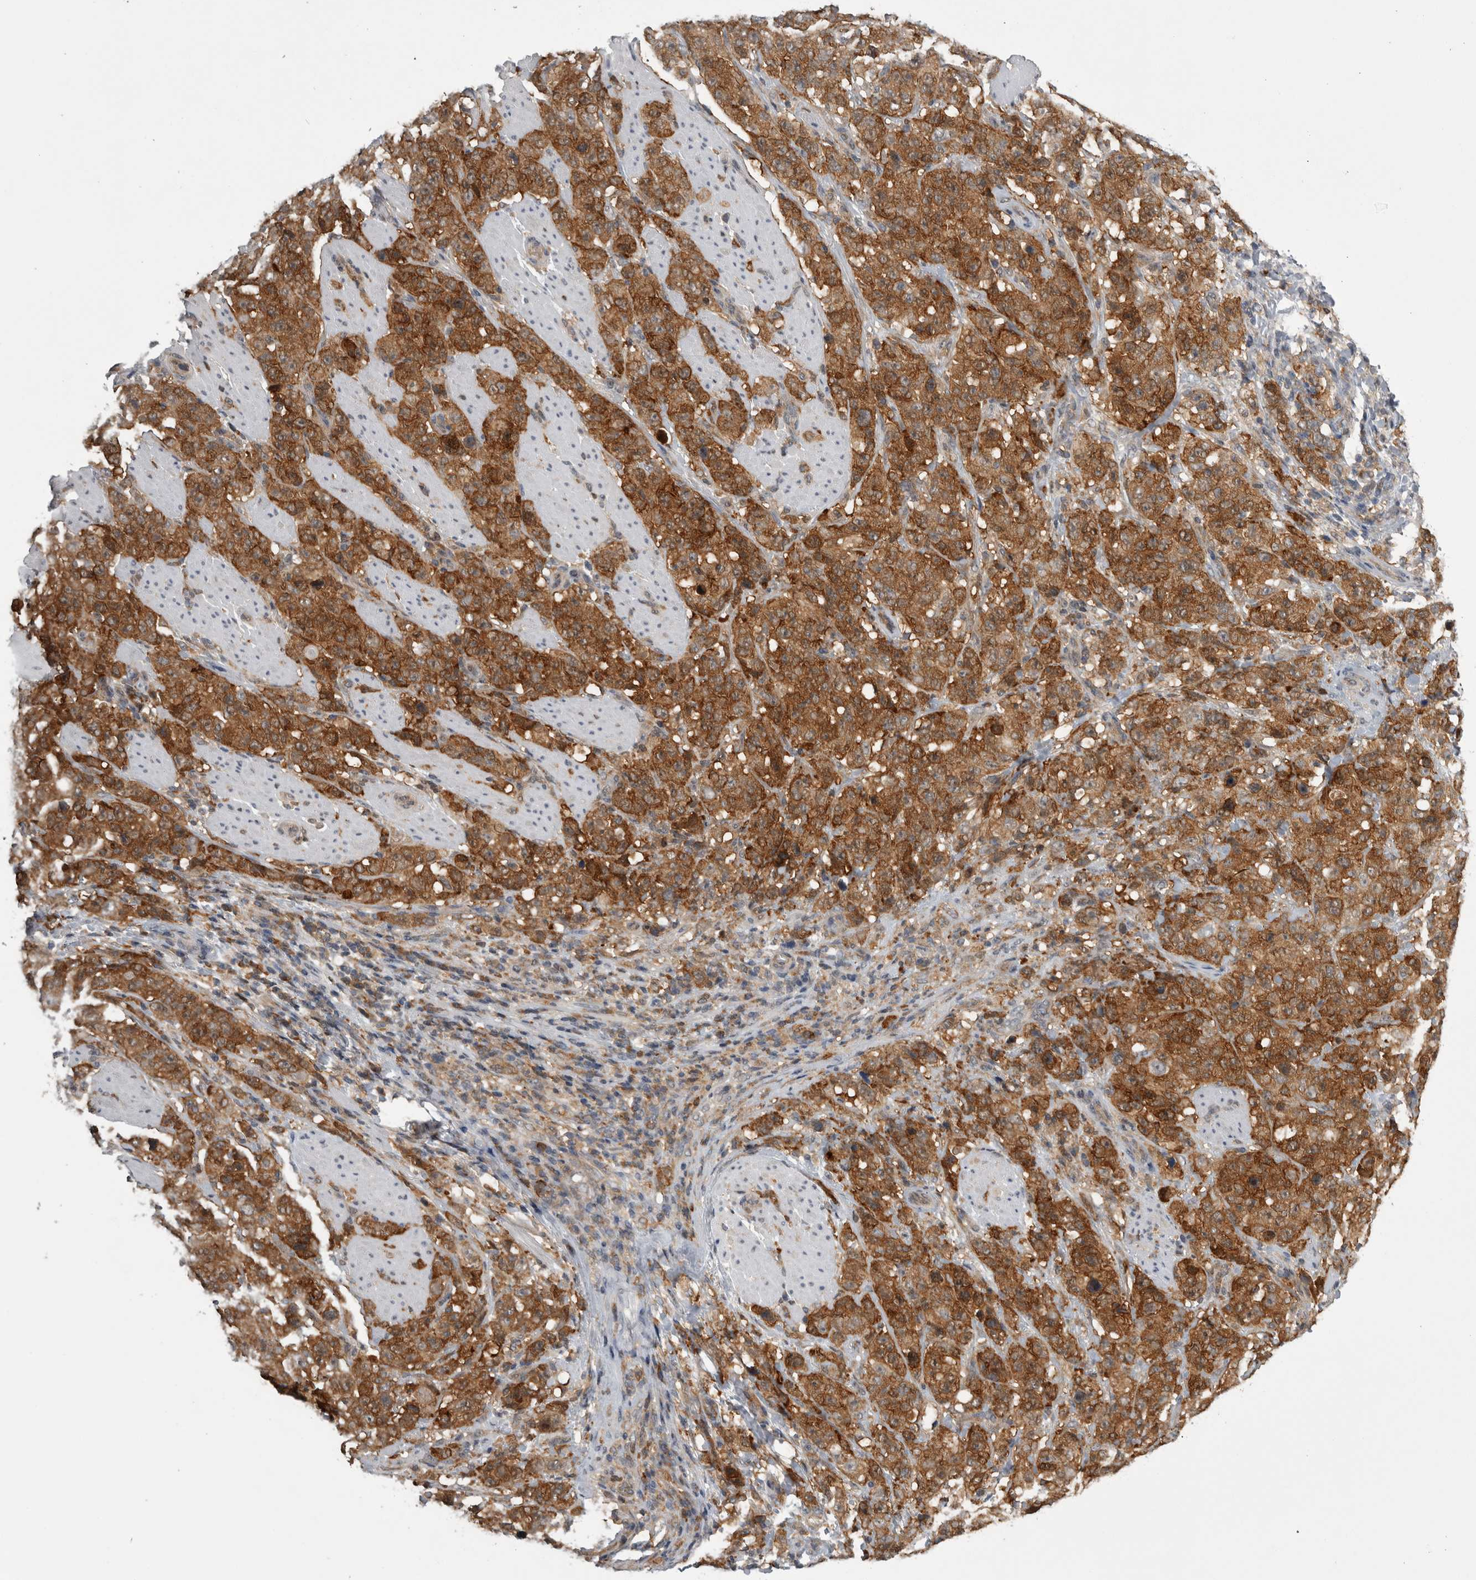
{"staining": {"intensity": "moderate", "quantity": ">75%", "location": "cytoplasmic/membranous"}, "tissue": "stomach cancer", "cell_type": "Tumor cells", "image_type": "cancer", "snomed": [{"axis": "morphology", "description": "Adenocarcinoma, NOS"}, {"axis": "topography", "description": "Stomach"}], "caption": "Brown immunohistochemical staining in adenocarcinoma (stomach) exhibits moderate cytoplasmic/membranous expression in about >75% of tumor cells.", "gene": "CACYBP", "patient": {"sex": "male", "age": 48}}